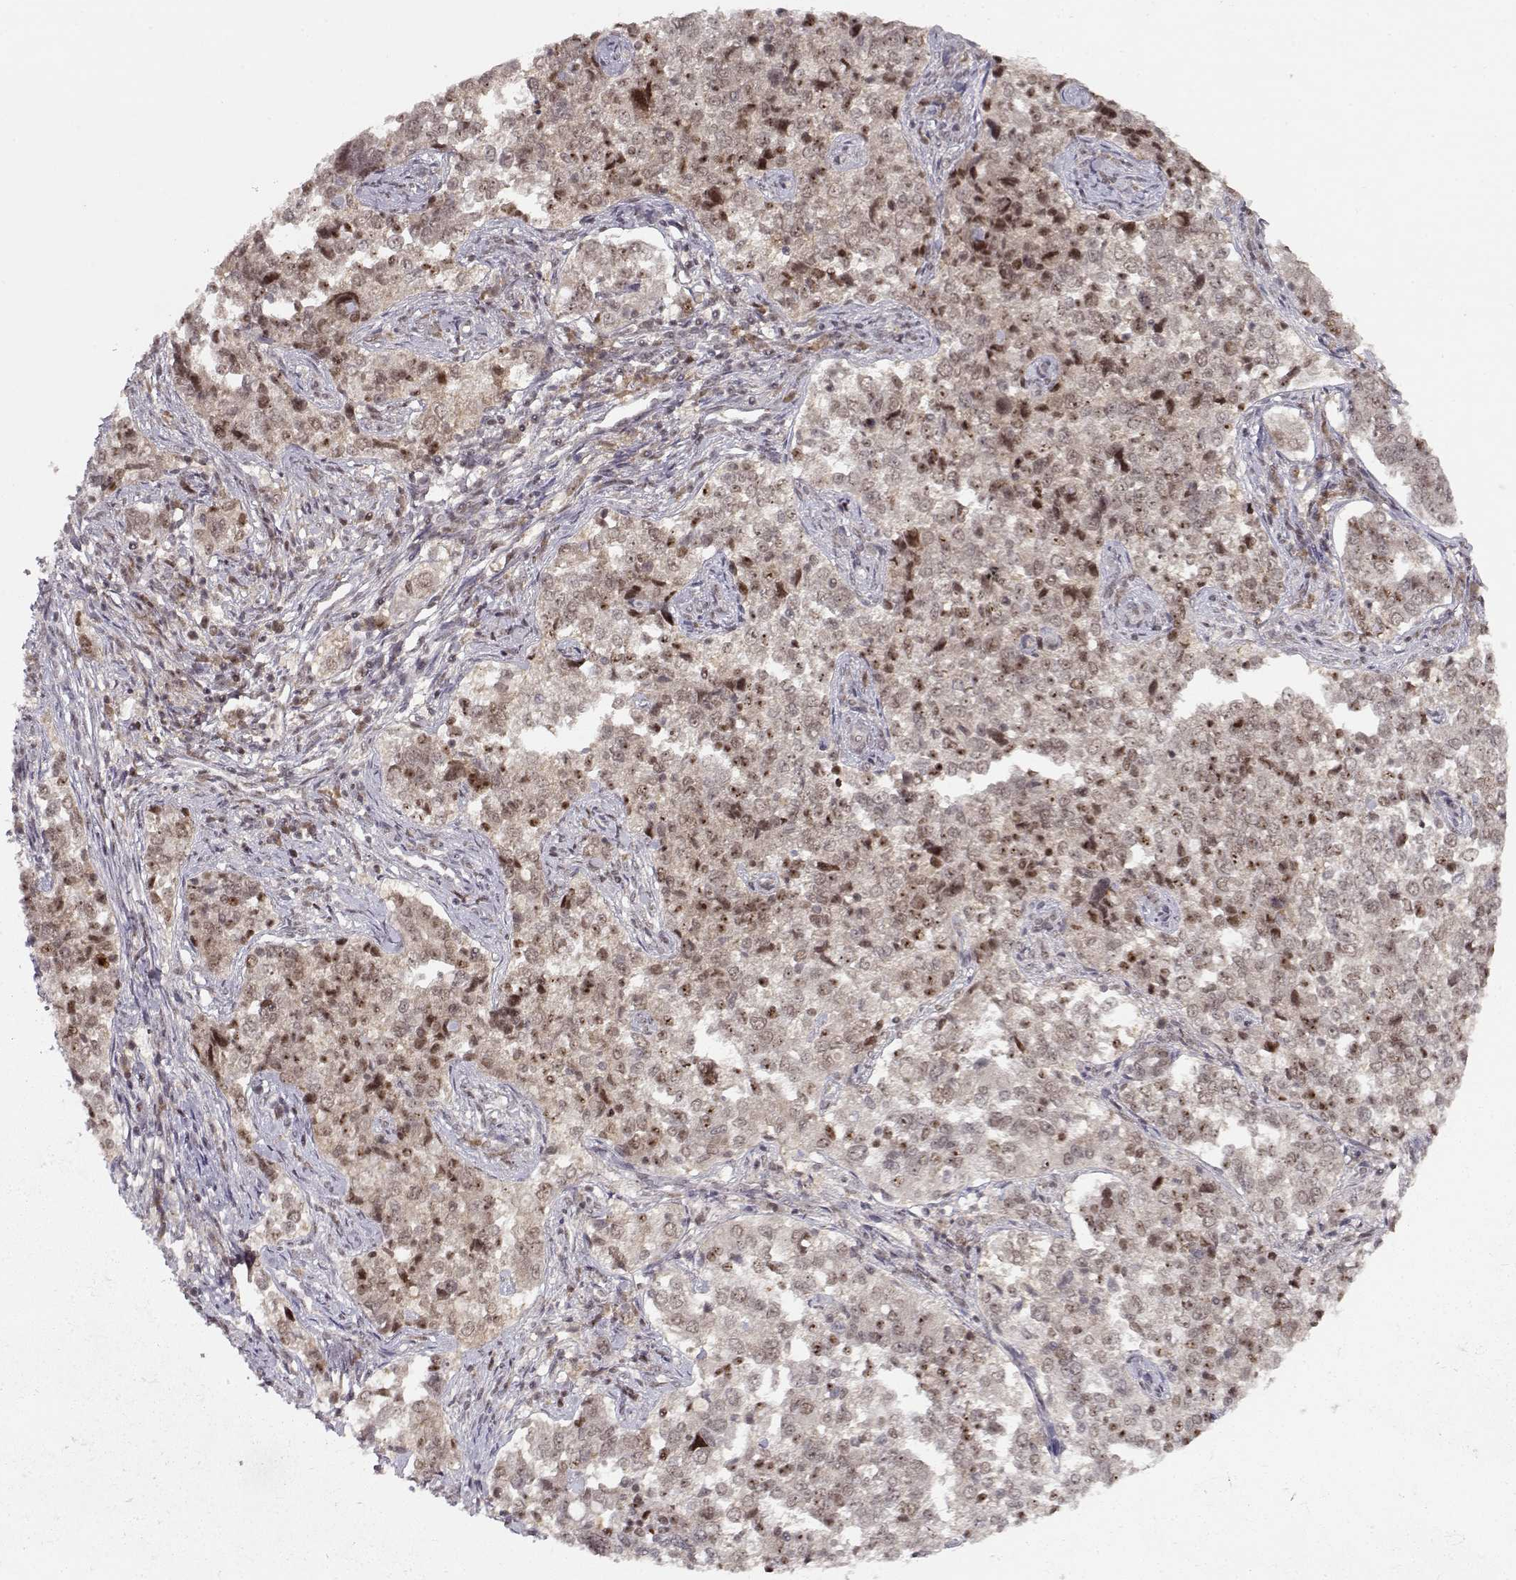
{"staining": {"intensity": "weak", "quantity": "25%-75%", "location": "nuclear"}, "tissue": "endometrial cancer", "cell_type": "Tumor cells", "image_type": "cancer", "snomed": [{"axis": "morphology", "description": "Adenocarcinoma, NOS"}, {"axis": "topography", "description": "Endometrium"}], "caption": "High-magnification brightfield microscopy of adenocarcinoma (endometrial) stained with DAB (3,3'-diaminobenzidine) (brown) and counterstained with hematoxylin (blue). tumor cells exhibit weak nuclear expression is present in approximately25%-75% of cells.", "gene": "CSNK2A1", "patient": {"sex": "female", "age": 43}}